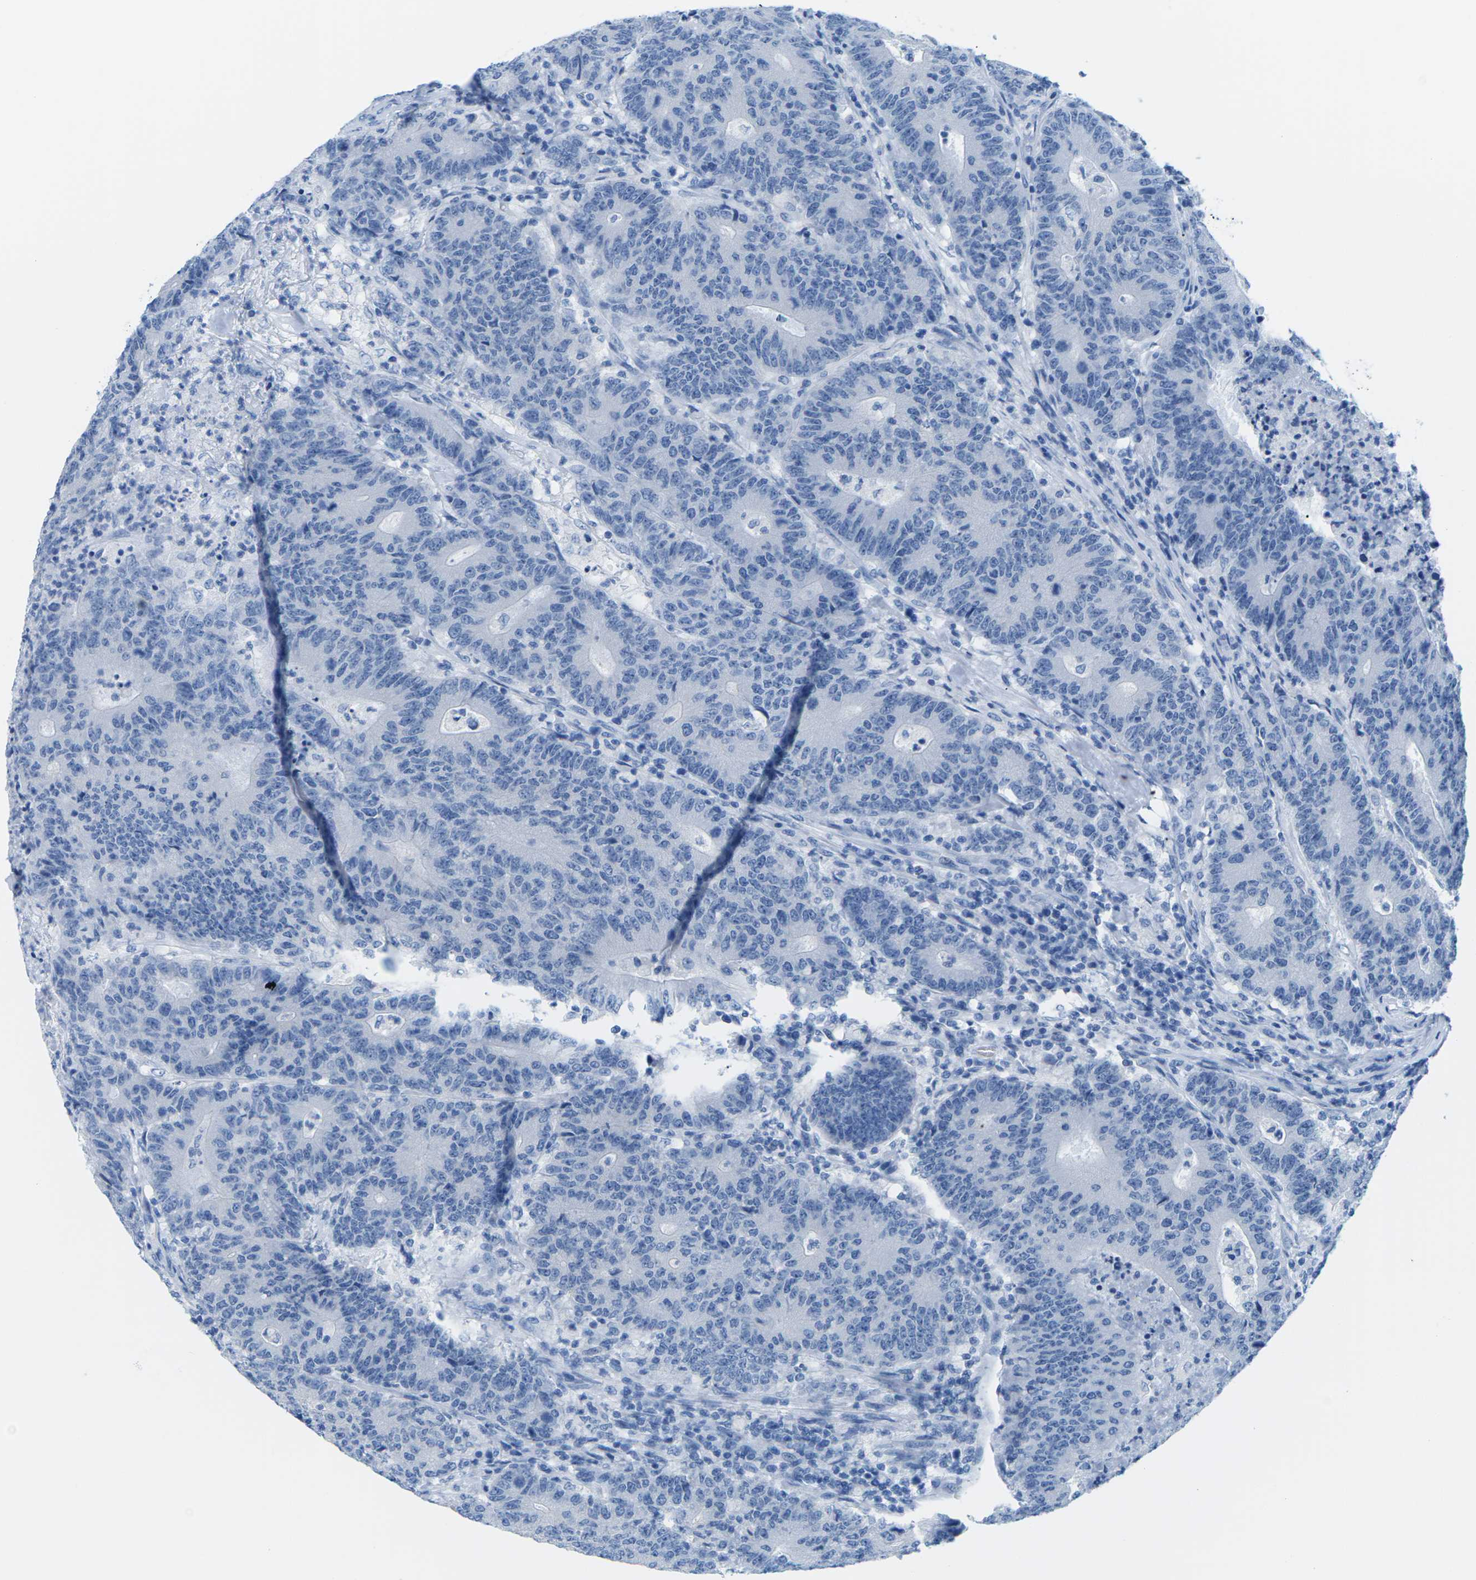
{"staining": {"intensity": "negative", "quantity": "none", "location": "none"}, "tissue": "colorectal cancer", "cell_type": "Tumor cells", "image_type": "cancer", "snomed": [{"axis": "morphology", "description": "Normal tissue, NOS"}, {"axis": "morphology", "description": "Adenocarcinoma, NOS"}, {"axis": "topography", "description": "Colon"}], "caption": "DAB (3,3'-diaminobenzidine) immunohistochemical staining of colorectal cancer (adenocarcinoma) reveals no significant expression in tumor cells. (DAB (3,3'-diaminobenzidine) immunohistochemistry (IHC) visualized using brightfield microscopy, high magnification).", "gene": "SLC12A1", "patient": {"sex": "female", "age": 75}}